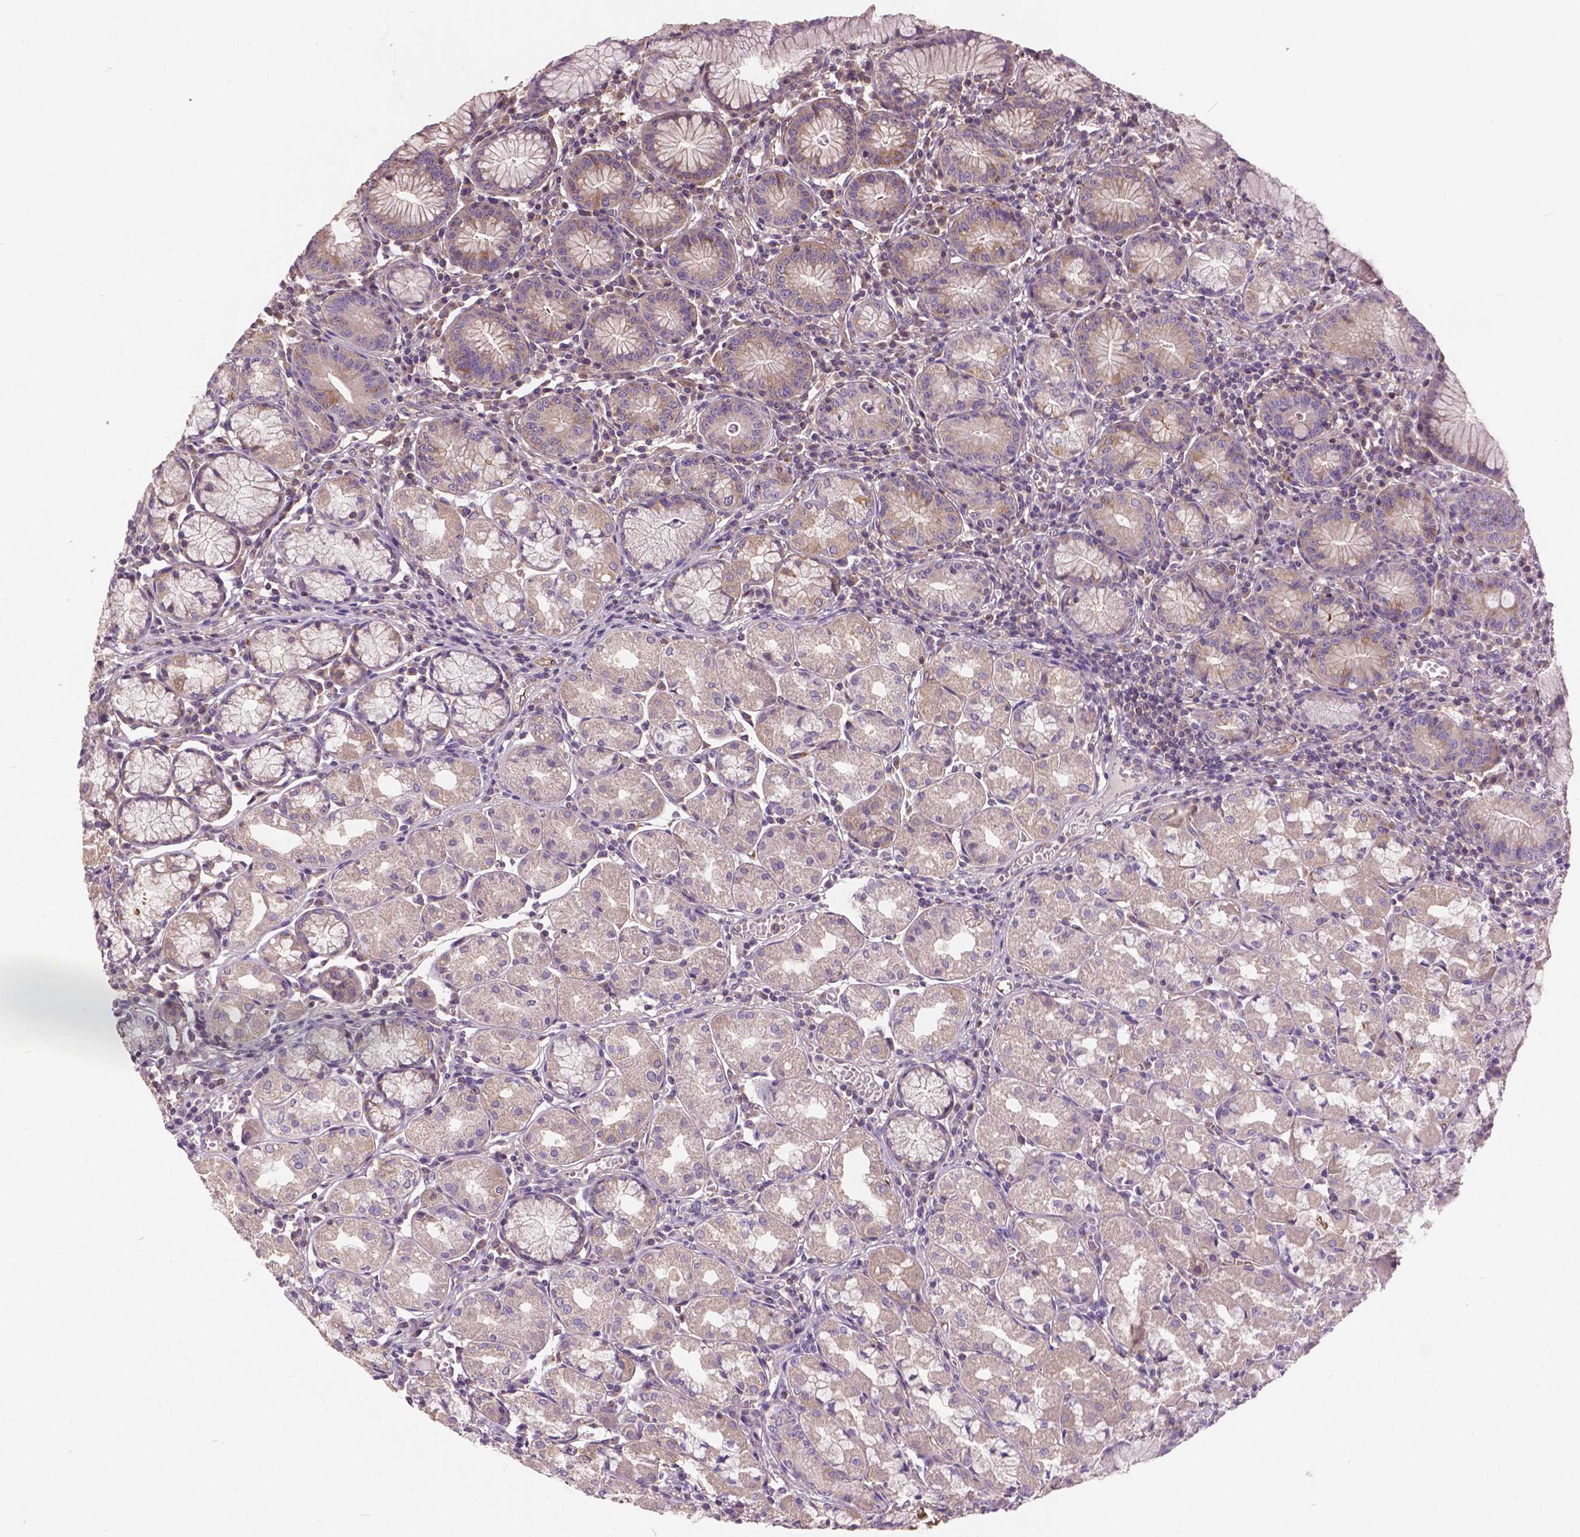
{"staining": {"intensity": "moderate", "quantity": "<25%", "location": "cytoplasmic/membranous"}, "tissue": "stomach", "cell_type": "Glandular cells", "image_type": "normal", "snomed": [{"axis": "morphology", "description": "Normal tissue, NOS"}, {"axis": "topography", "description": "Stomach"}], "caption": "Immunohistochemical staining of normal human stomach exhibits <25% levels of moderate cytoplasmic/membranous protein staining in about <25% of glandular cells.", "gene": "MZT1", "patient": {"sex": "male", "age": 55}}